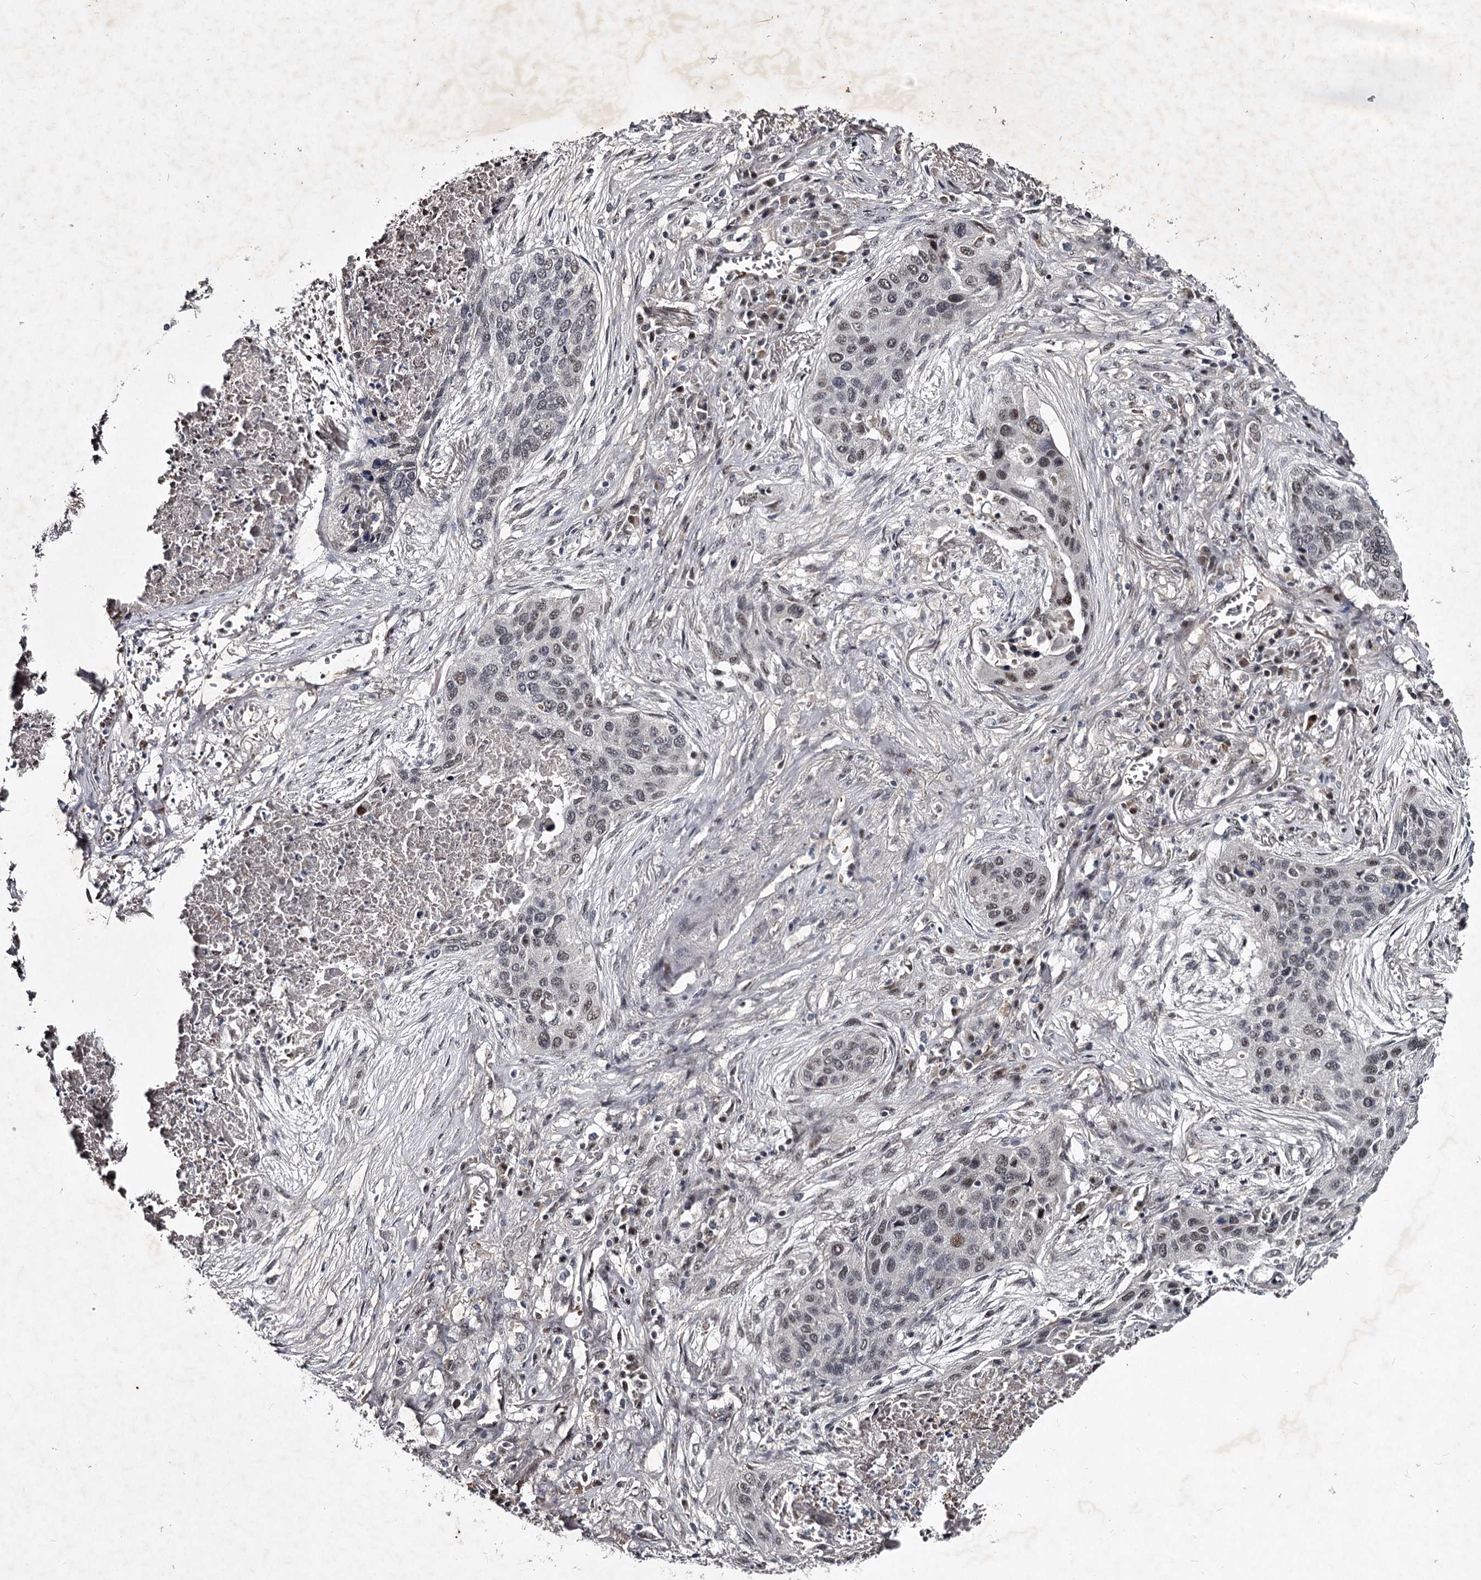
{"staining": {"intensity": "weak", "quantity": "25%-75%", "location": "nuclear"}, "tissue": "lung cancer", "cell_type": "Tumor cells", "image_type": "cancer", "snomed": [{"axis": "morphology", "description": "Squamous cell carcinoma, NOS"}, {"axis": "topography", "description": "Lung"}], "caption": "An IHC micrograph of neoplastic tissue is shown. Protein staining in brown highlights weak nuclear positivity in squamous cell carcinoma (lung) within tumor cells.", "gene": "RNF44", "patient": {"sex": "female", "age": 63}}